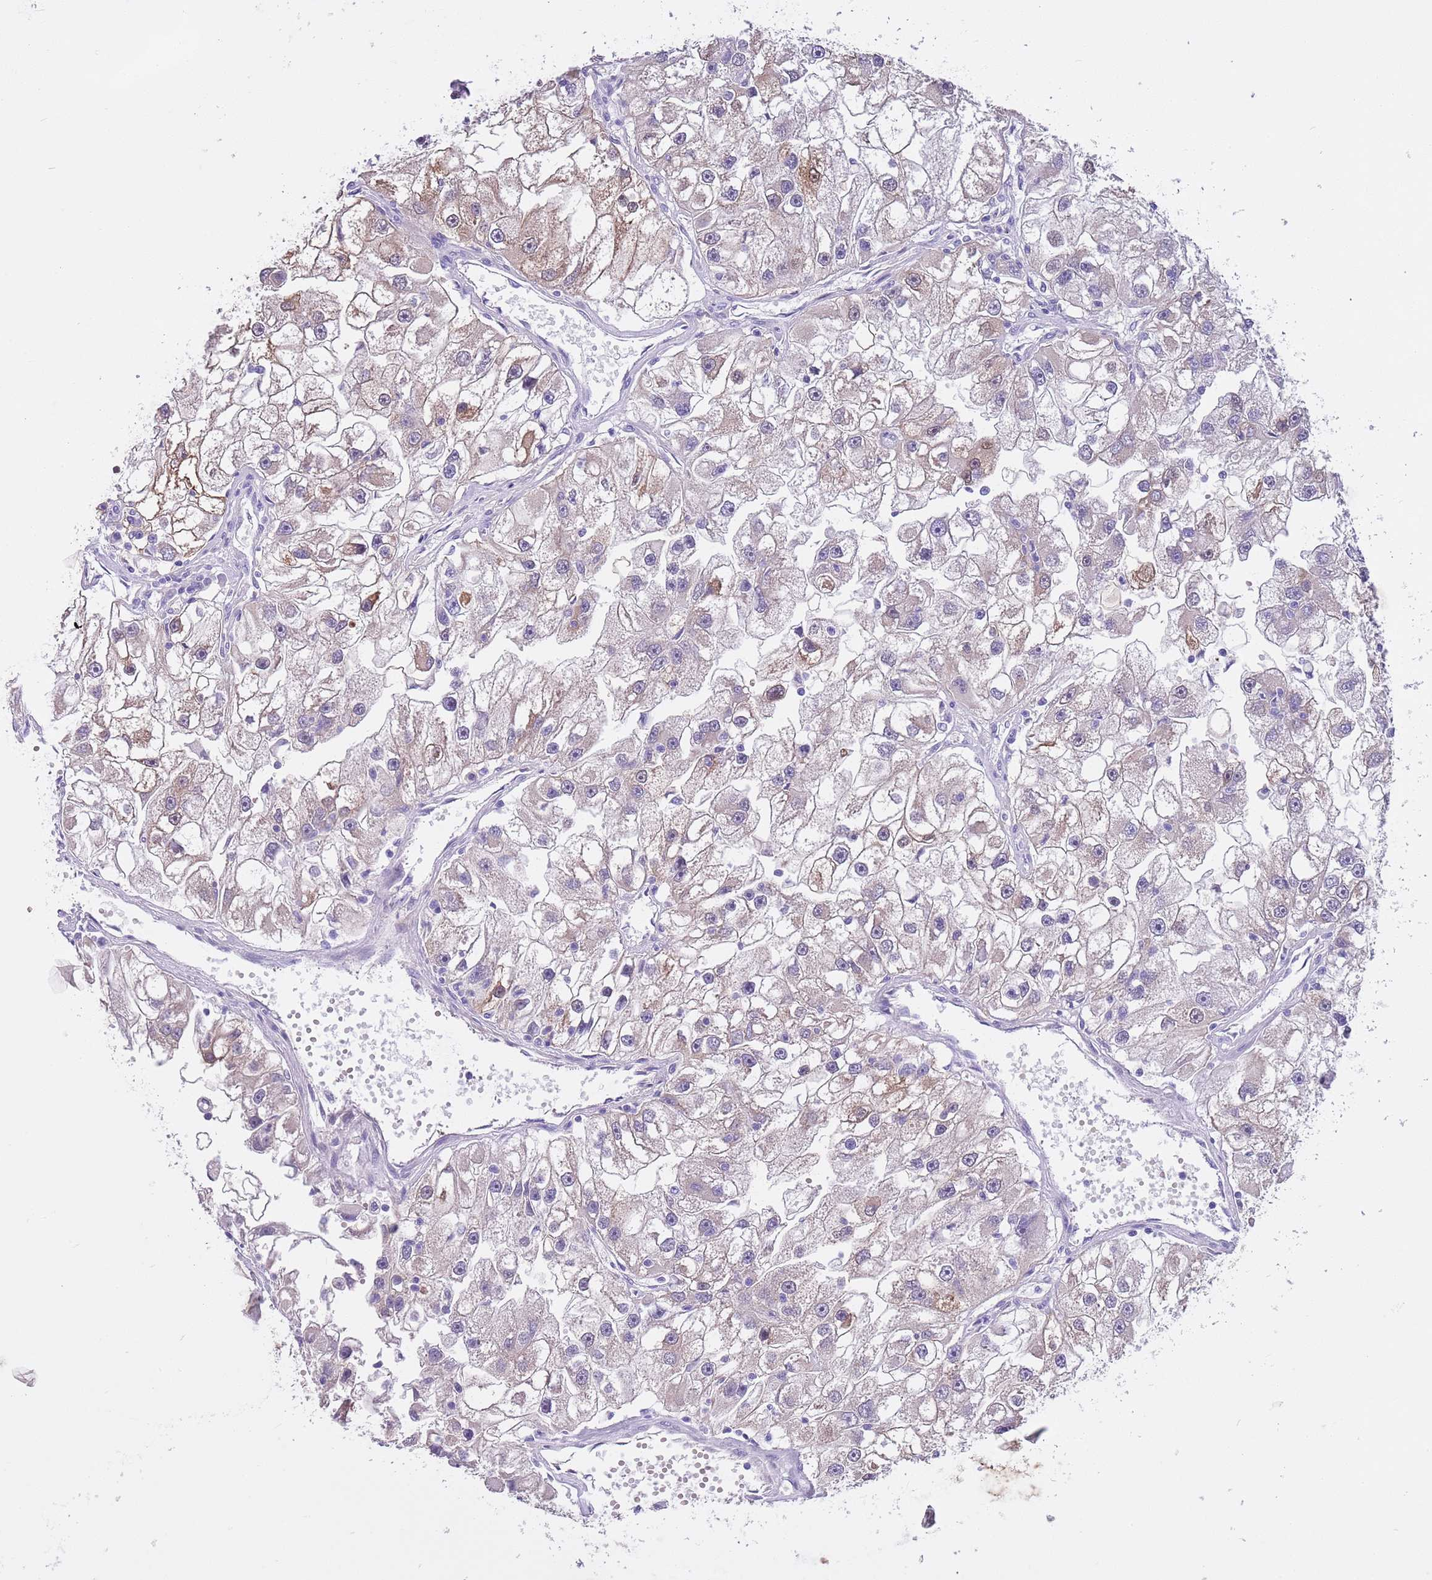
{"staining": {"intensity": "negative", "quantity": "none", "location": "none"}, "tissue": "renal cancer", "cell_type": "Tumor cells", "image_type": "cancer", "snomed": [{"axis": "morphology", "description": "Adenocarcinoma, NOS"}, {"axis": "topography", "description": "Kidney"}], "caption": "A high-resolution histopathology image shows immunohistochemistry (IHC) staining of renal adenocarcinoma, which demonstrates no significant expression in tumor cells.", "gene": "BRMS1L", "patient": {"sex": "male", "age": 63}}